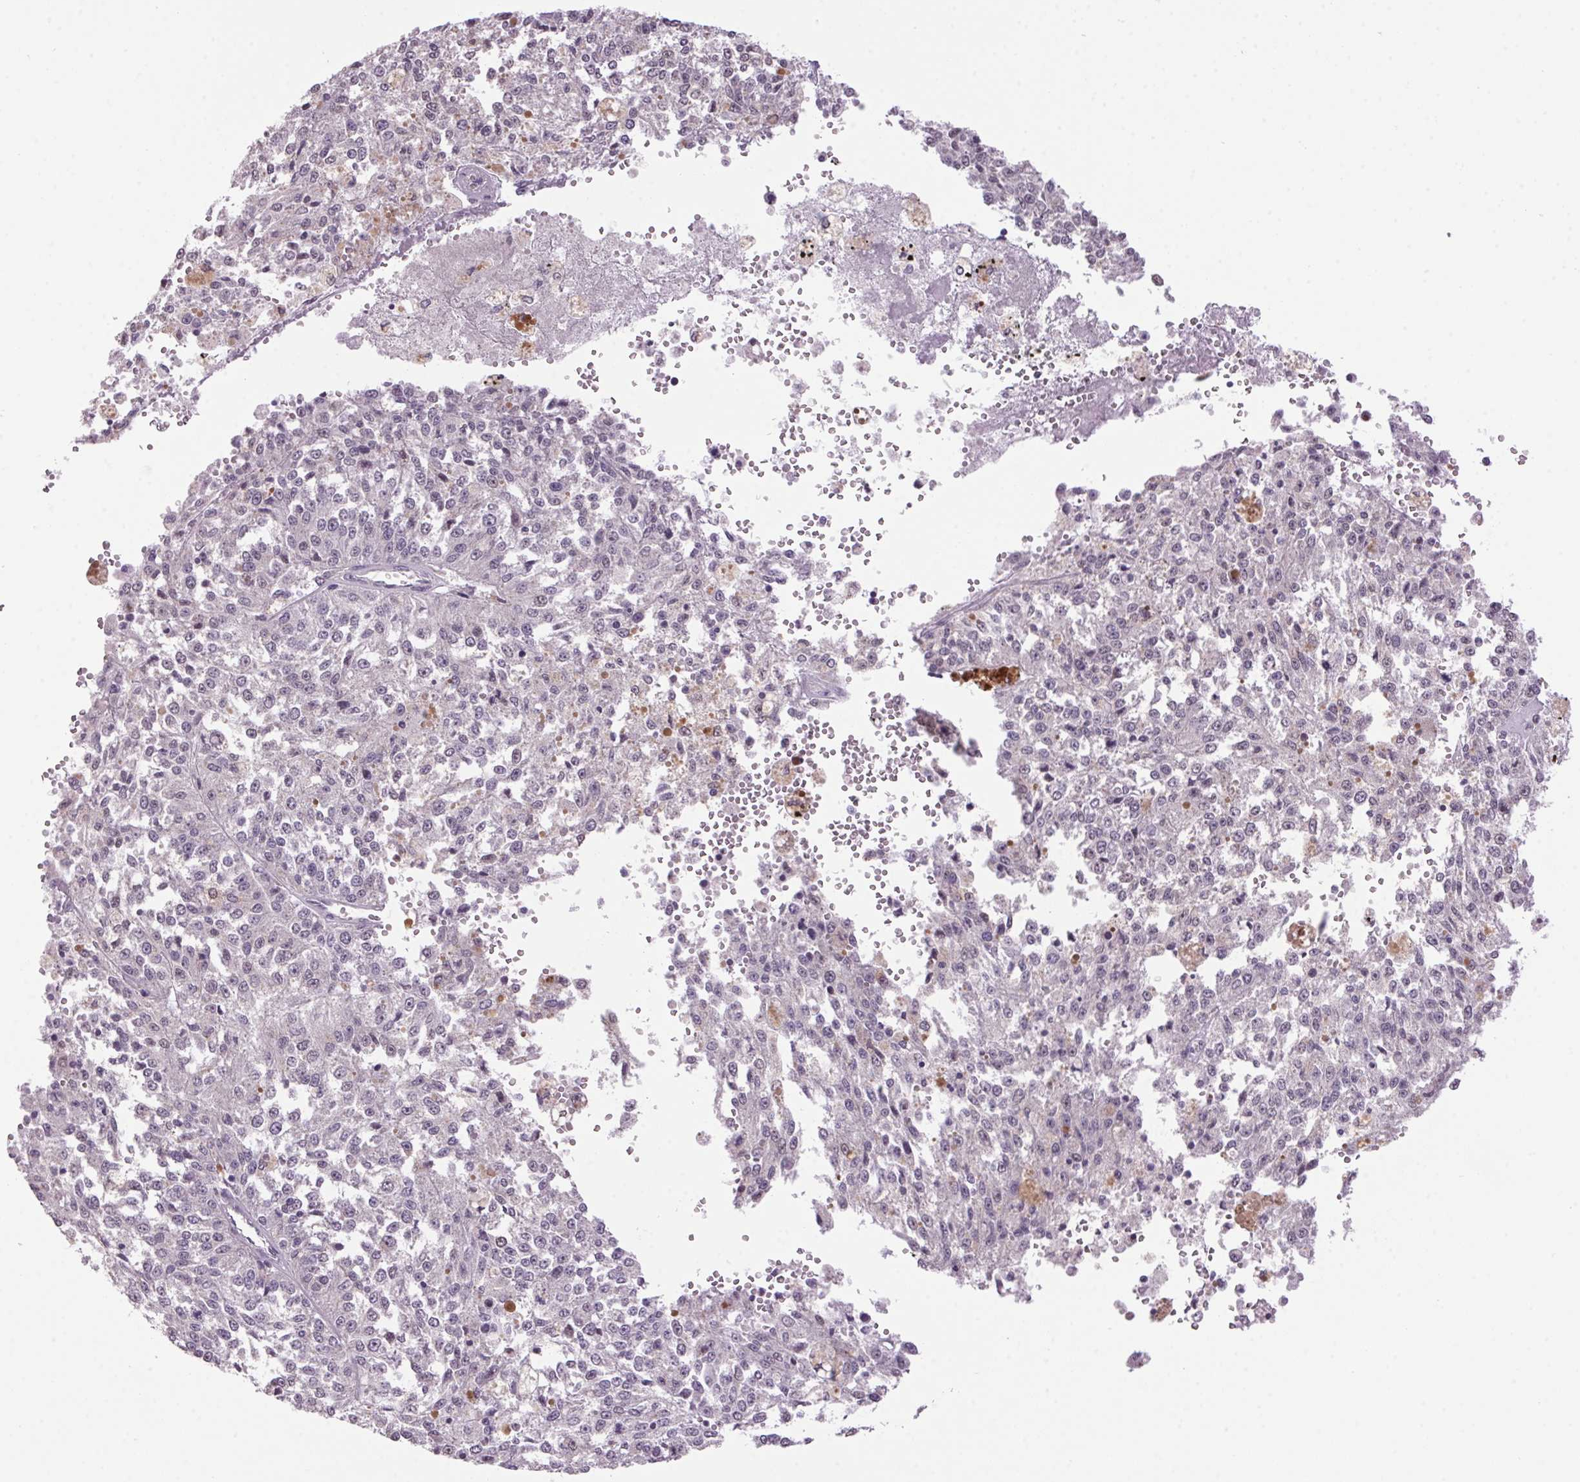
{"staining": {"intensity": "negative", "quantity": "none", "location": "none"}, "tissue": "melanoma", "cell_type": "Tumor cells", "image_type": "cancer", "snomed": [{"axis": "morphology", "description": "Malignant melanoma, Metastatic site"}, {"axis": "topography", "description": "Lymph node"}], "caption": "Melanoma was stained to show a protein in brown. There is no significant expression in tumor cells. (Stains: DAB (3,3'-diaminobenzidine) immunohistochemistry (IHC) with hematoxylin counter stain, Microscopy: brightfield microscopy at high magnification).", "gene": "VWA3B", "patient": {"sex": "female", "age": 64}}